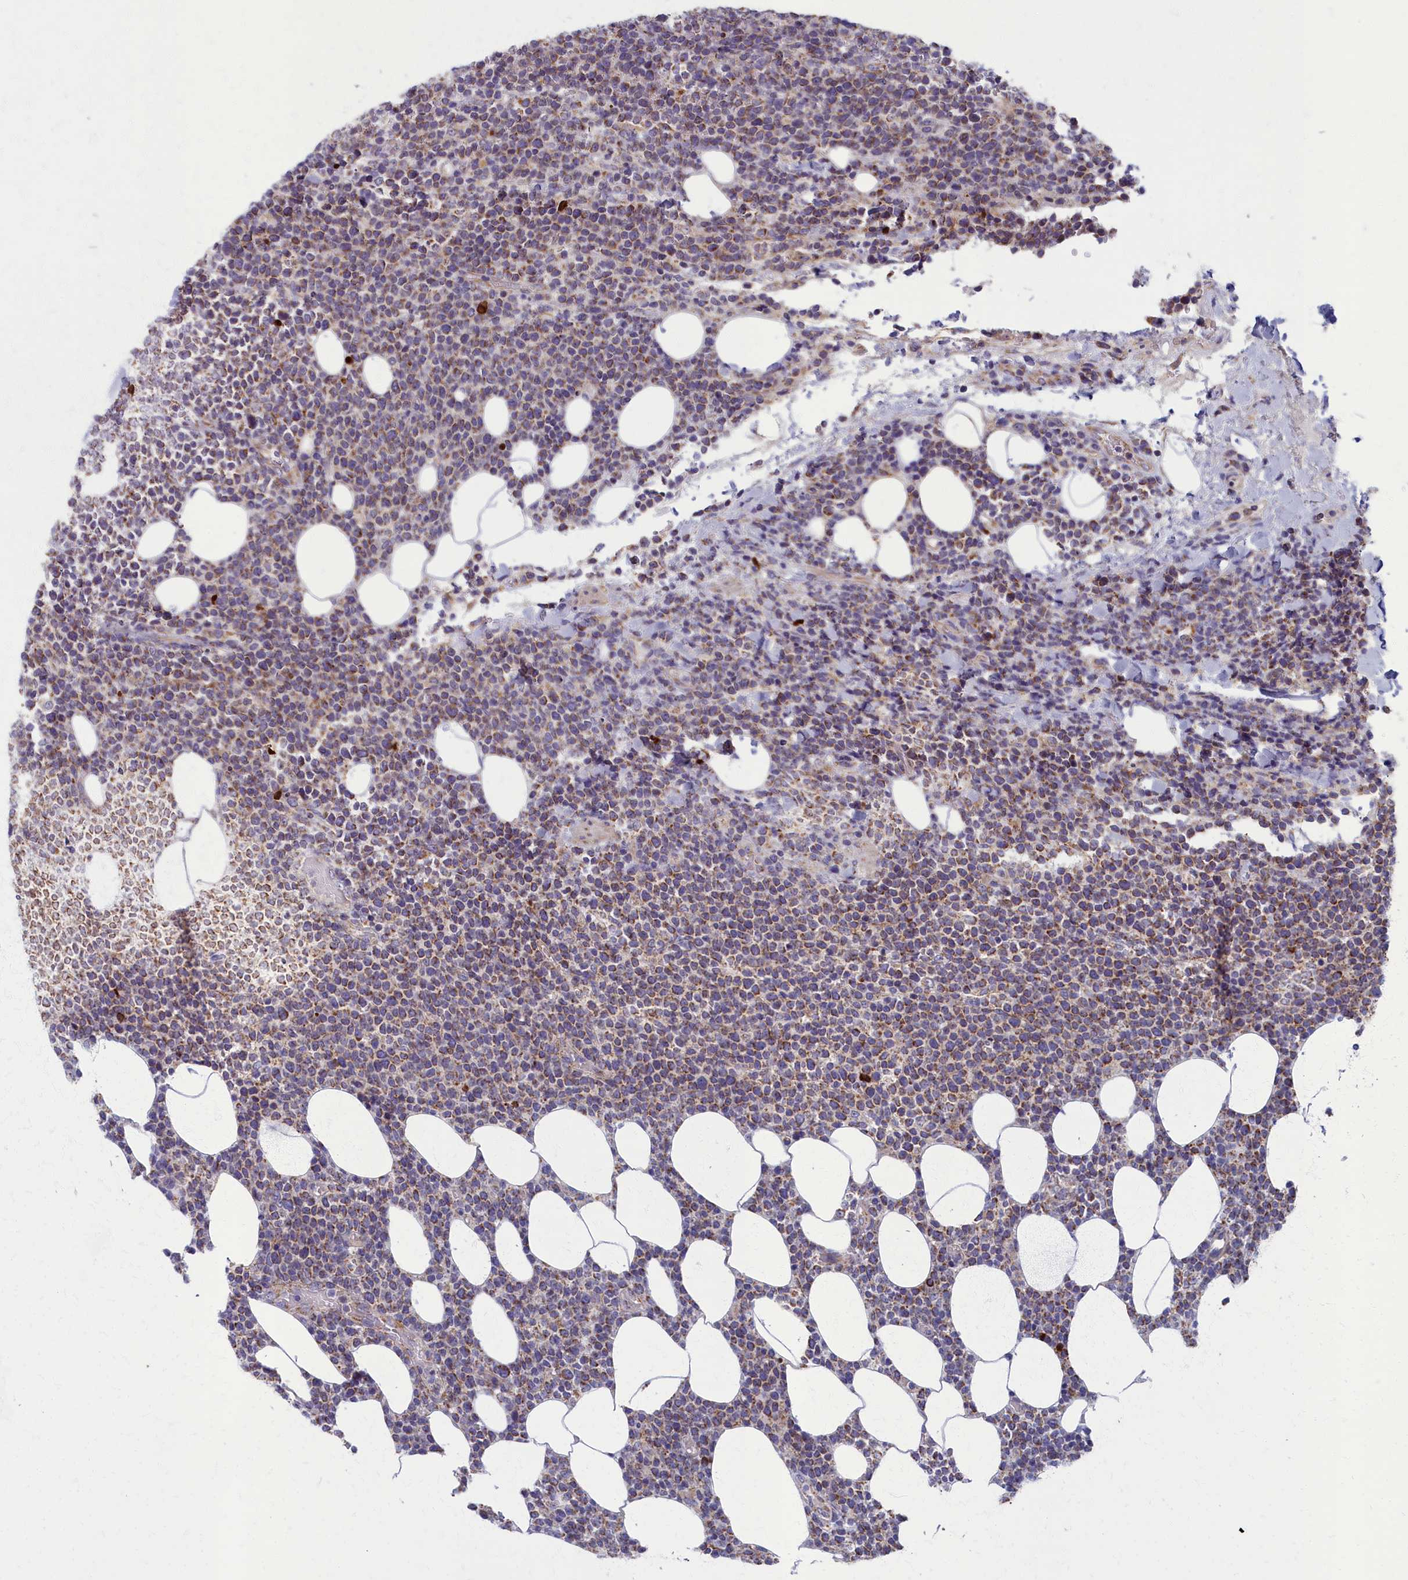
{"staining": {"intensity": "moderate", "quantity": "25%-75%", "location": "cytoplasmic/membranous"}, "tissue": "lymphoma", "cell_type": "Tumor cells", "image_type": "cancer", "snomed": [{"axis": "morphology", "description": "Malignant lymphoma, non-Hodgkin's type, High grade"}, {"axis": "topography", "description": "Lymph node"}], "caption": "About 25%-75% of tumor cells in lymphoma reveal moderate cytoplasmic/membranous protein staining as visualized by brown immunohistochemical staining.", "gene": "MRPS25", "patient": {"sex": "male", "age": 61}}